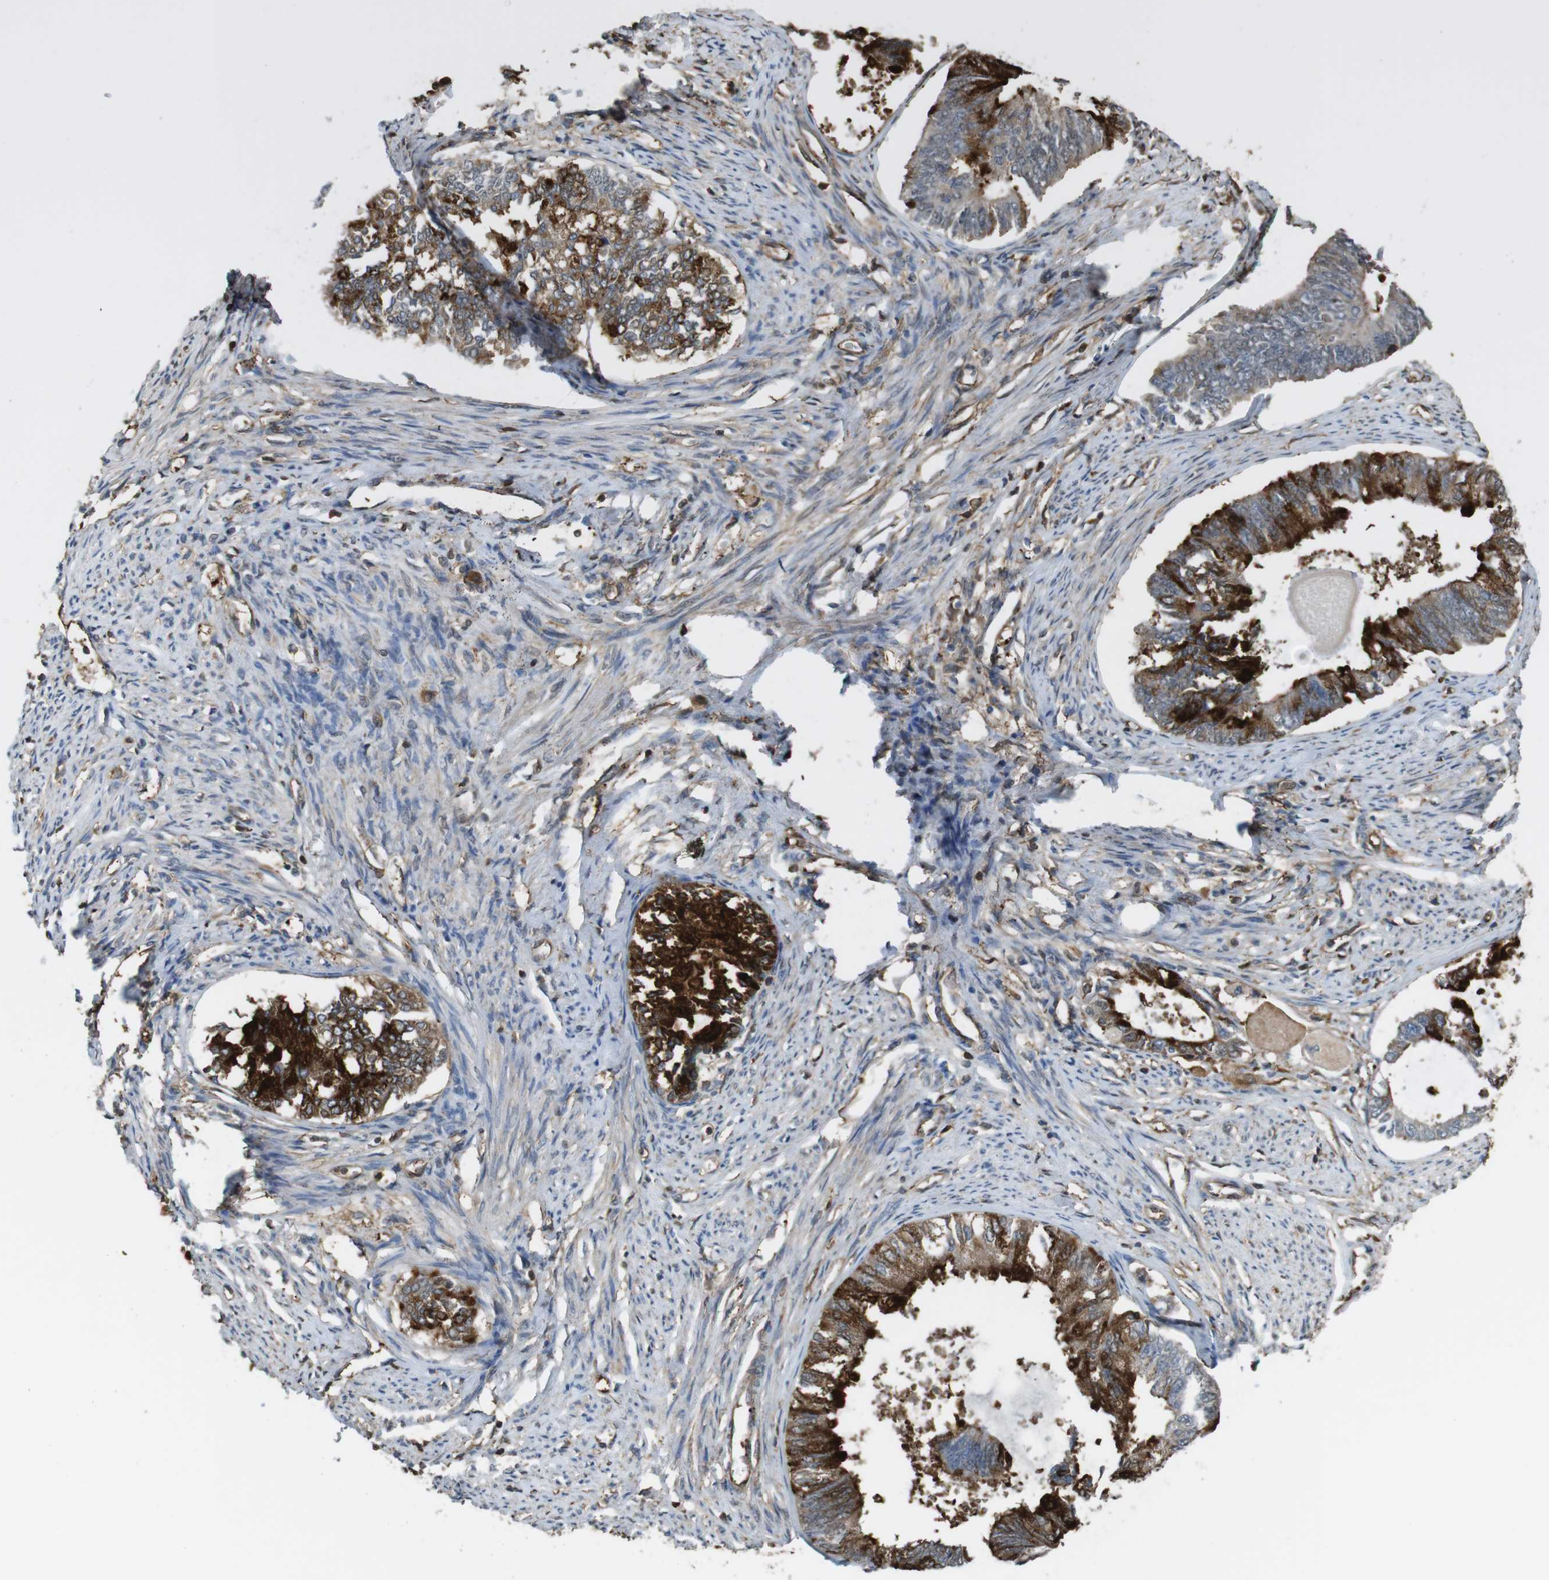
{"staining": {"intensity": "strong", "quantity": ">75%", "location": "cytoplasmic/membranous"}, "tissue": "endometrial cancer", "cell_type": "Tumor cells", "image_type": "cancer", "snomed": [{"axis": "morphology", "description": "Adenocarcinoma, NOS"}, {"axis": "topography", "description": "Endometrium"}], "caption": "About >75% of tumor cells in endometrial cancer reveal strong cytoplasmic/membranous protein positivity as visualized by brown immunohistochemical staining.", "gene": "ARHGDIA", "patient": {"sex": "female", "age": 86}}